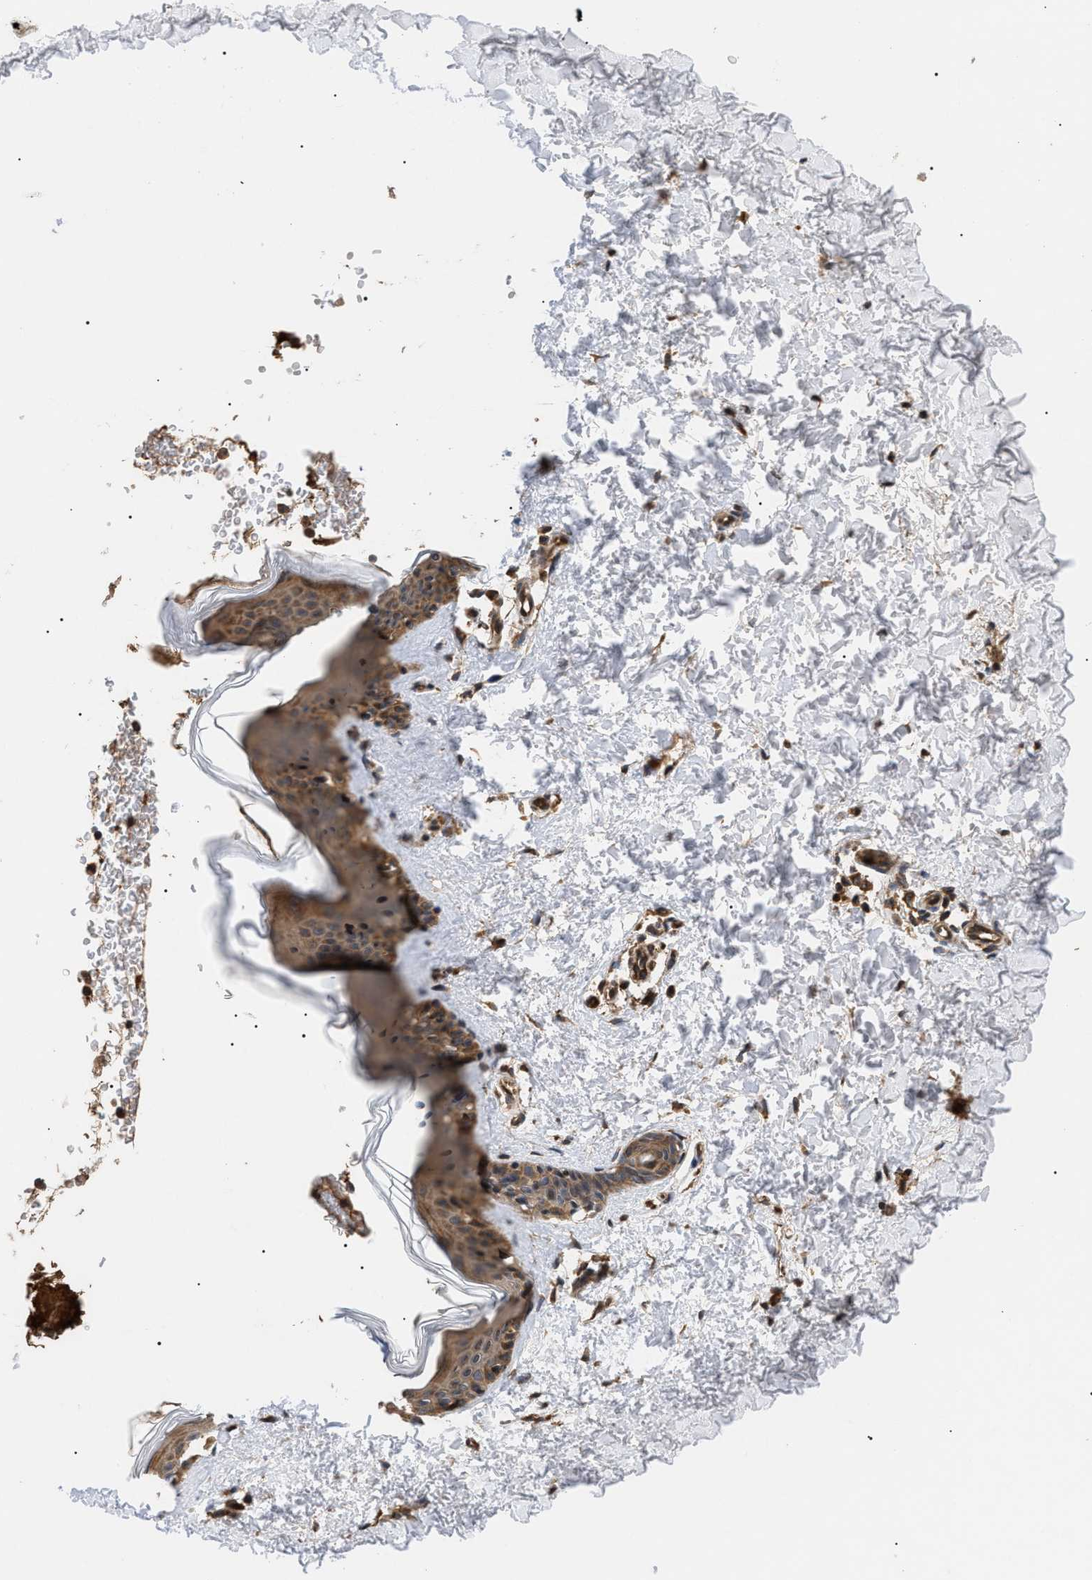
{"staining": {"intensity": "strong", "quantity": ">75%", "location": "cytoplasmic/membranous"}, "tissue": "skin", "cell_type": "Fibroblasts", "image_type": "normal", "snomed": [{"axis": "morphology", "description": "Normal tissue, NOS"}, {"axis": "topography", "description": "Skin"}], "caption": "Immunohistochemistry (IHC) image of unremarkable skin stained for a protein (brown), which shows high levels of strong cytoplasmic/membranous staining in about >75% of fibroblasts.", "gene": "ASTL", "patient": {"sex": "female", "age": 41}}